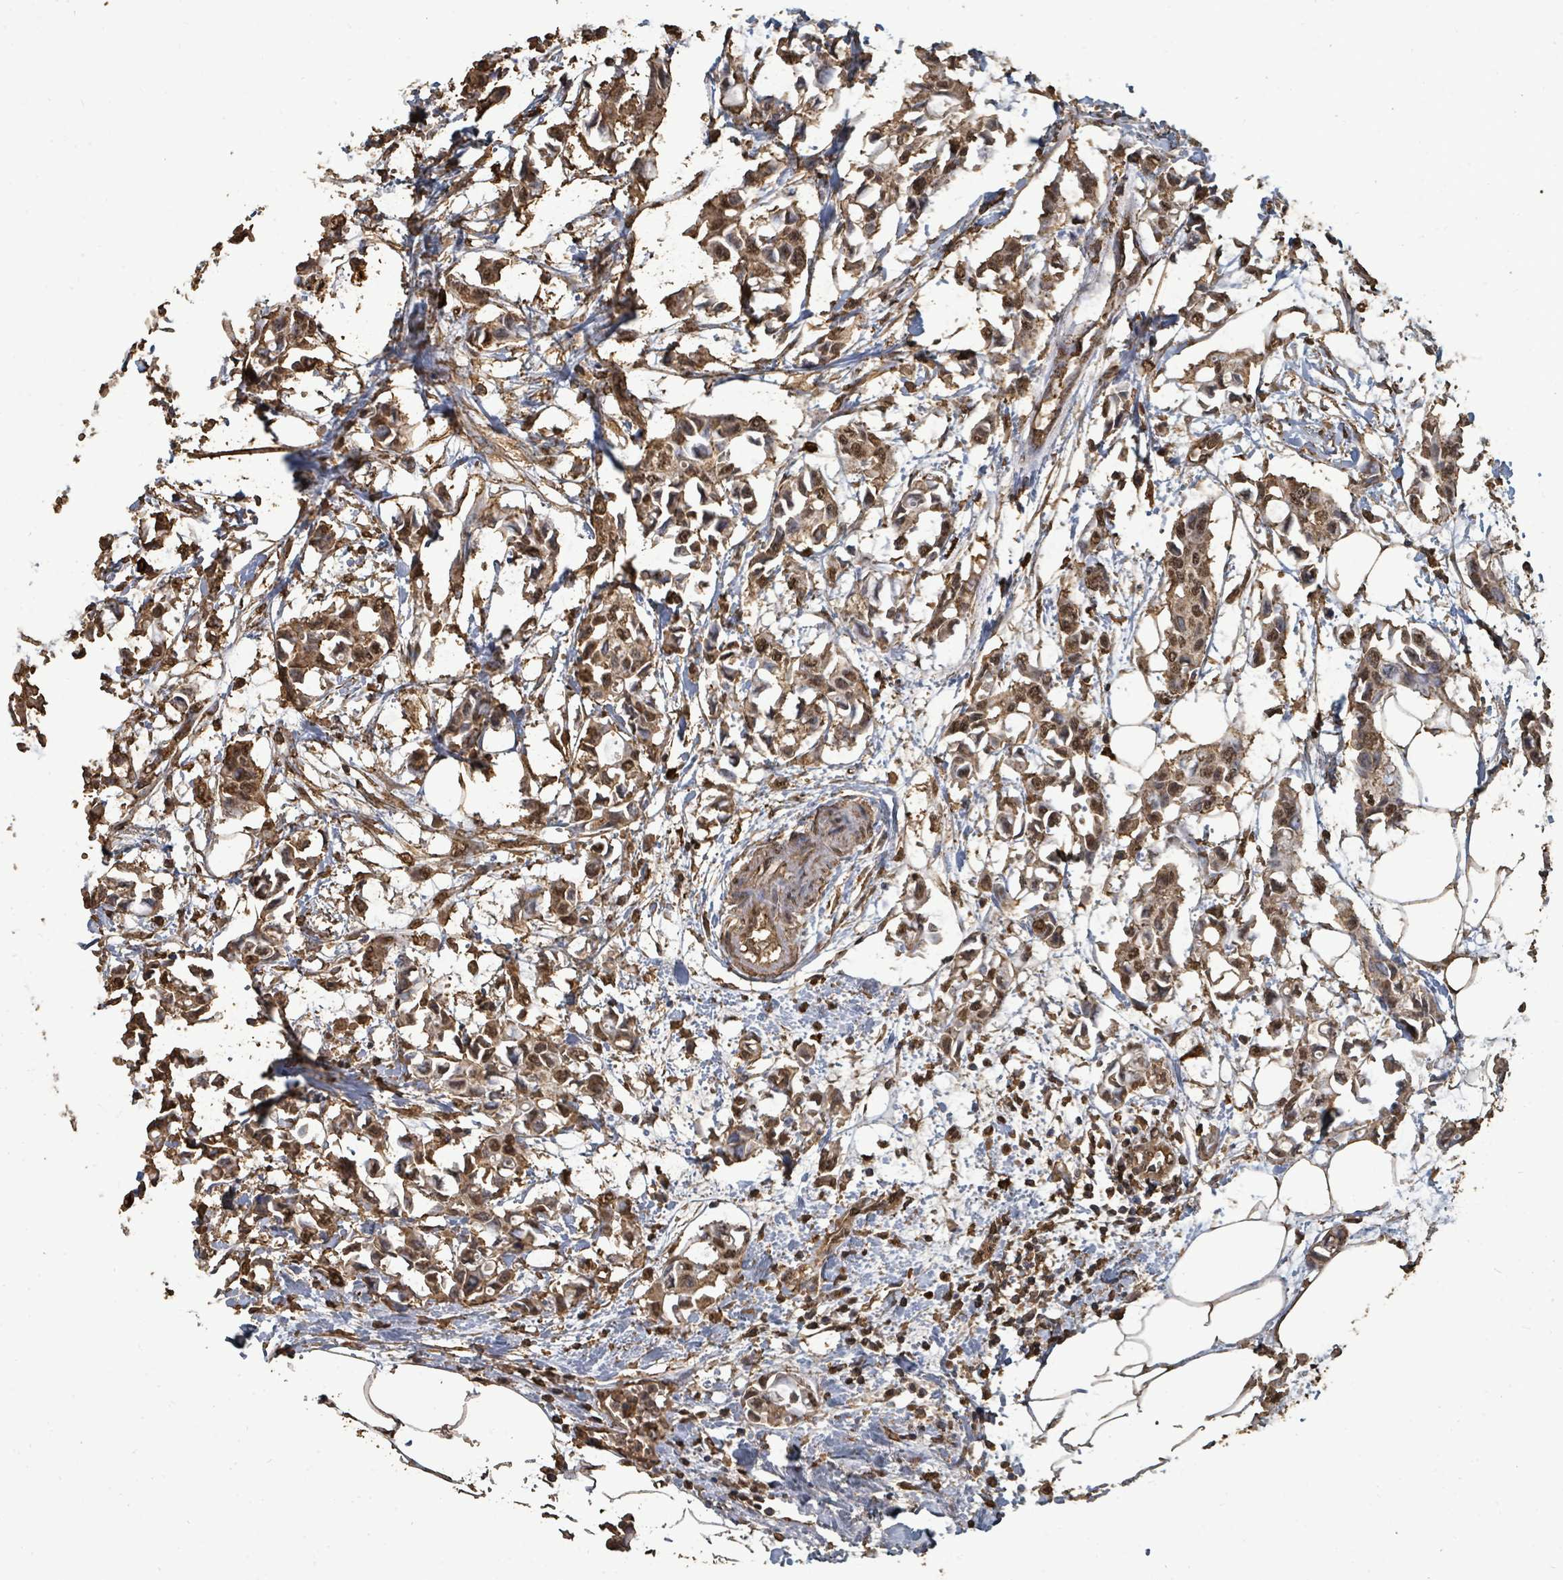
{"staining": {"intensity": "moderate", "quantity": ">75%", "location": "cytoplasmic/membranous,nuclear"}, "tissue": "breast cancer", "cell_type": "Tumor cells", "image_type": "cancer", "snomed": [{"axis": "morphology", "description": "Duct carcinoma"}, {"axis": "topography", "description": "Breast"}], "caption": "Moderate cytoplasmic/membranous and nuclear staining for a protein is appreciated in about >75% of tumor cells of breast cancer (invasive ductal carcinoma) using IHC.", "gene": "C6orf52", "patient": {"sex": "female", "age": 41}}